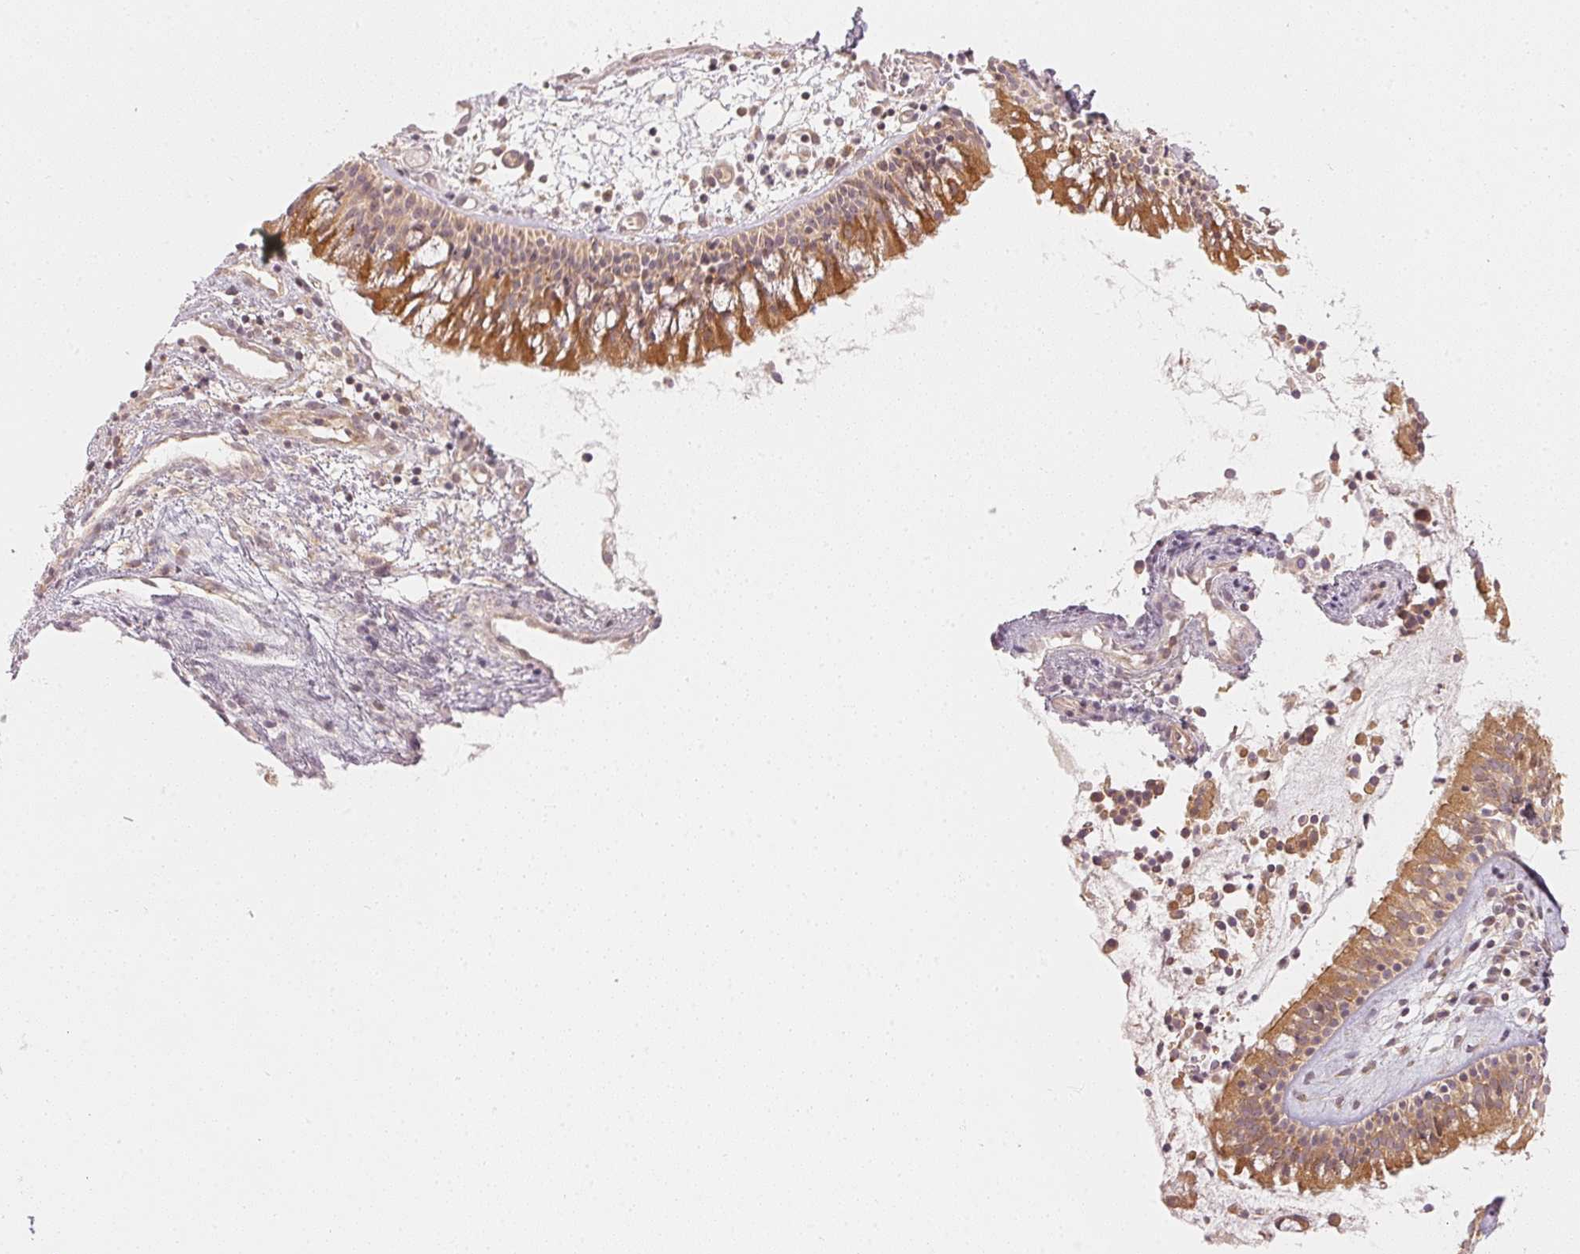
{"staining": {"intensity": "strong", "quantity": ">75%", "location": "cytoplasmic/membranous"}, "tissue": "nasopharynx", "cell_type": "Respiratory epithelial cells", "image_type": "normal", "snomed": [{"axis": "morphology", "description": "Normal tissue, NOS"}, {"axis": "topography", "description": "Nasopharynx"}], "caption": "Human nasopharynx stained with a brown dye reveals strong cytoplasmic/membranous positive positivity in approximately >75% of respiratory epithelial cells.", "gene": "WDR54", "patient": {"sex": "male", "age": 31}}